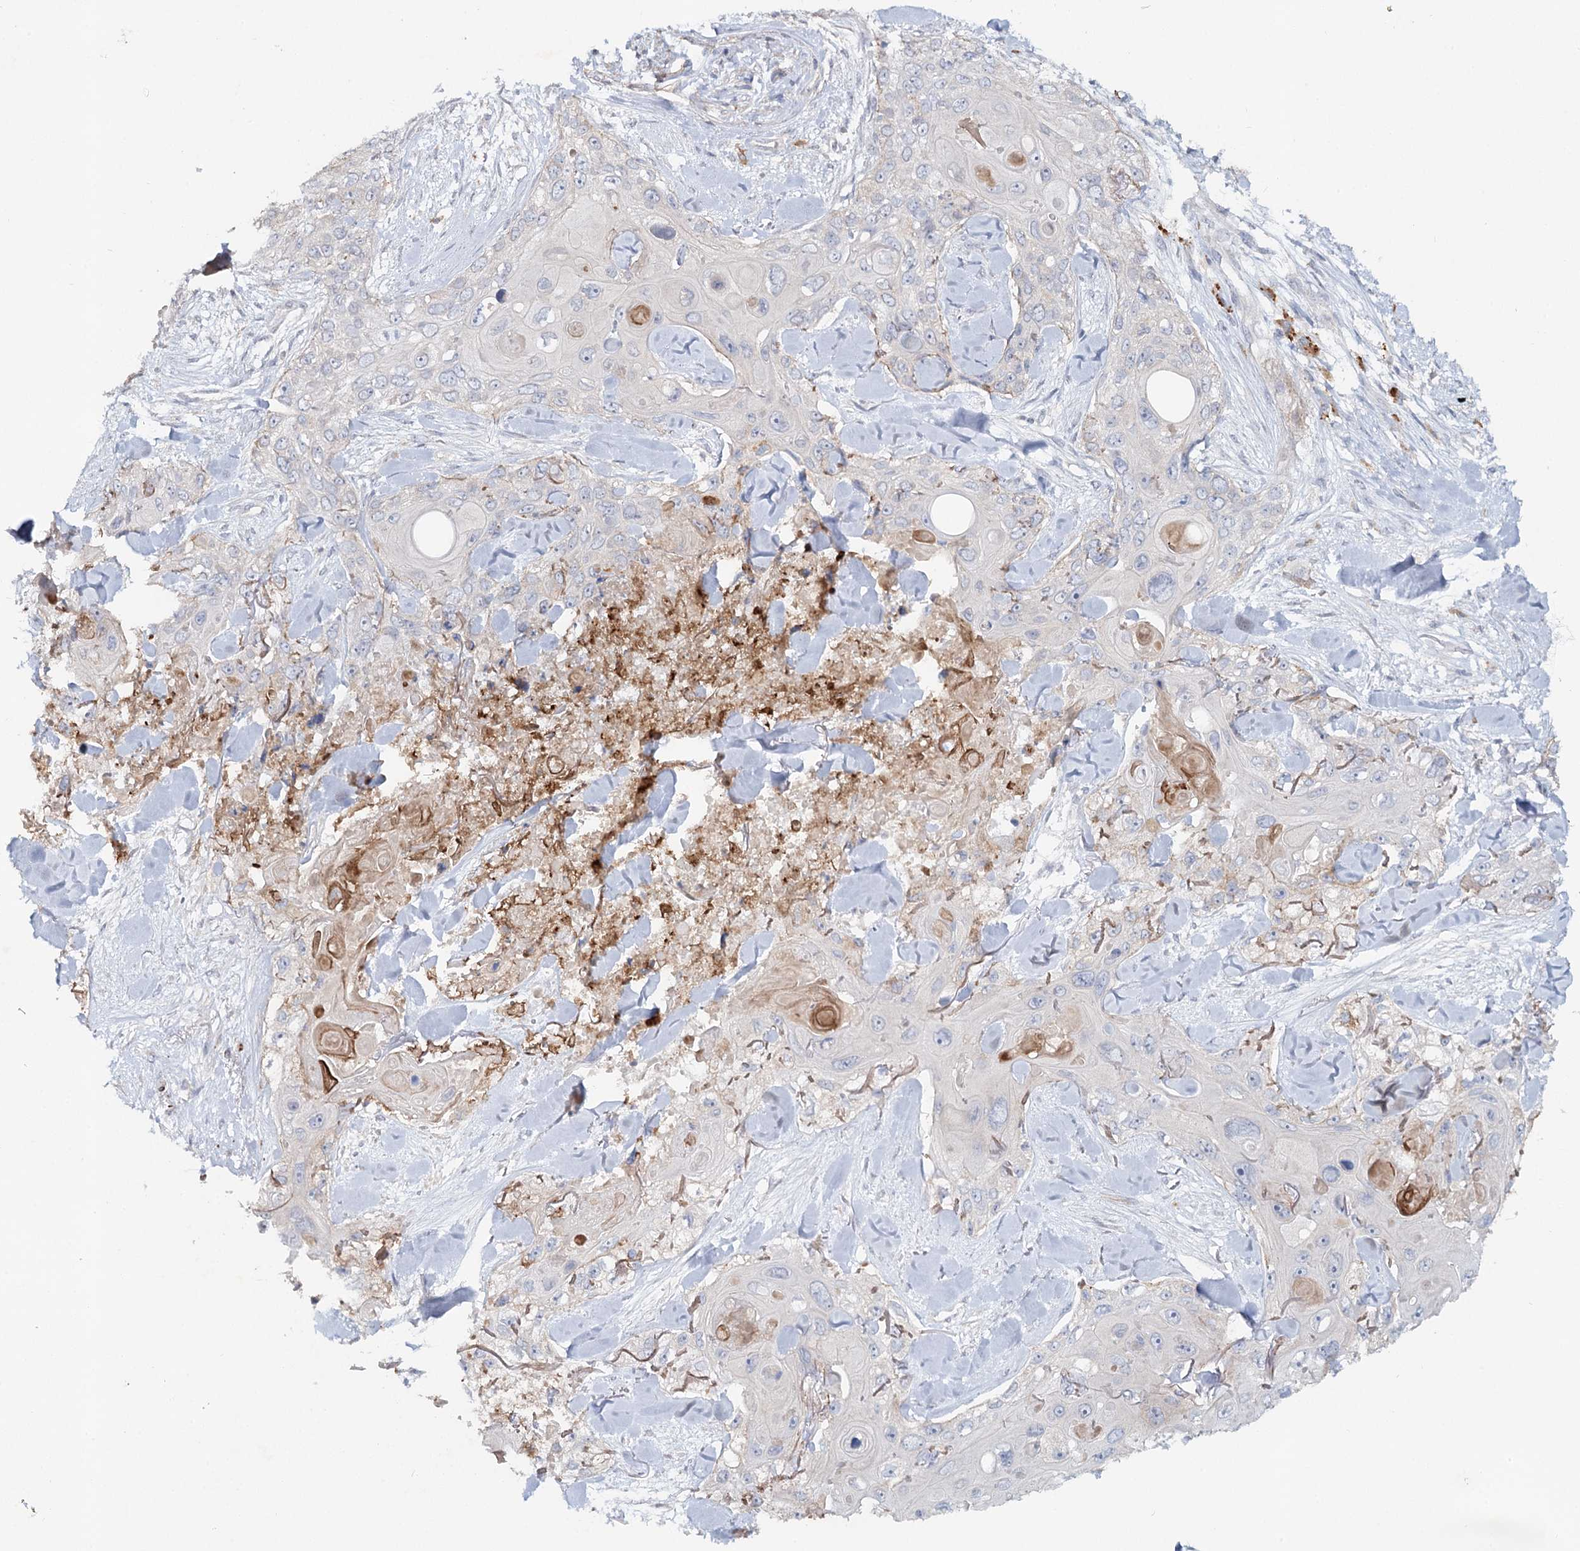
{"staining": {"intensity": "negative", "quantity": "none", "location": "none"}, "tissue": "skin cancer", "cell_type": "Tumor cells", "image_type": "cancer", "snomed": [{"axis": "morphology", "description": "Normal tissue, NOS"}, {"axis": "morphology", "description": "Squamous cell carcinoma, NOS"}, {"axis": "topography", "description": "Skin"}], "caption": "Tumor cells show no significant staining in skin cancer (squamous cell carcinoma).", "gene": "ALDH3B1", "patient": {"sex": "male", "age": 72}}